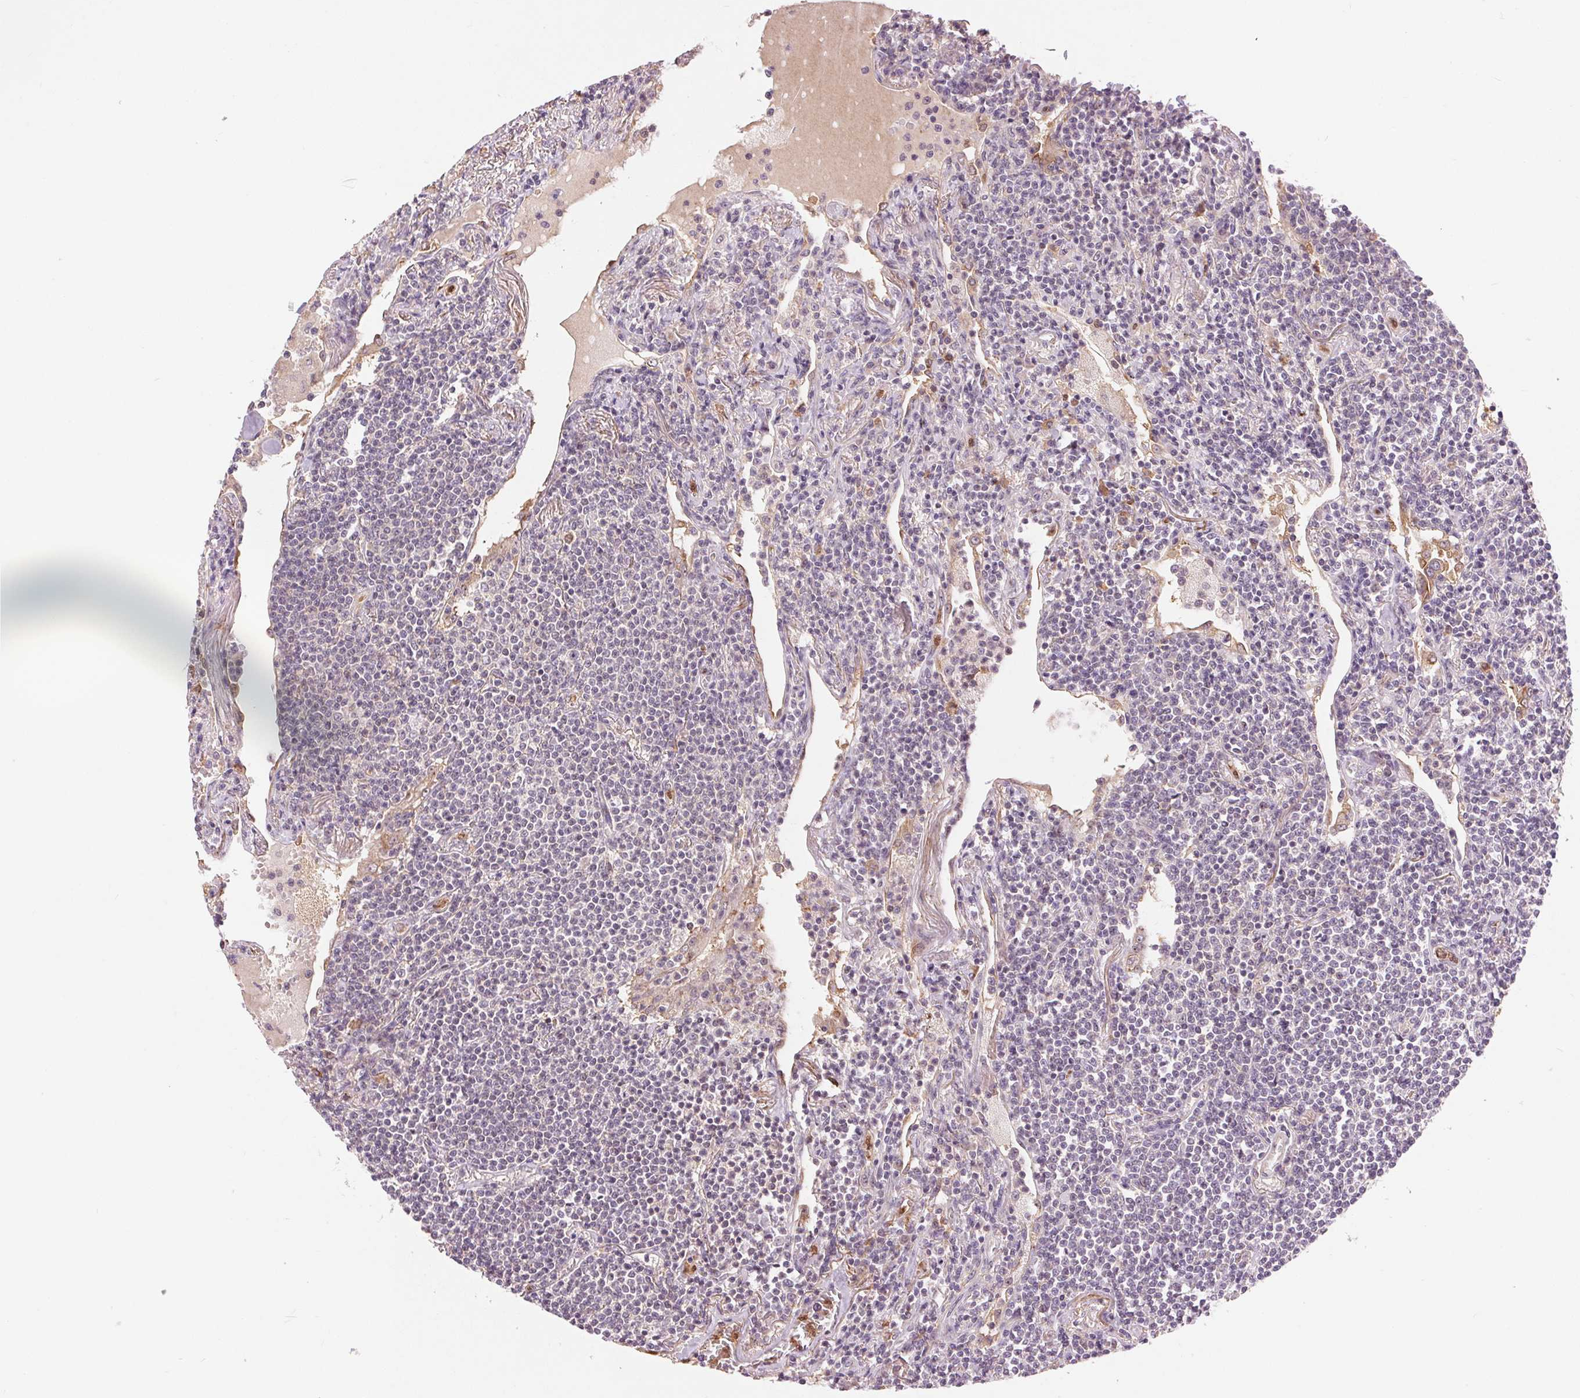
{"staining": {"intensity": "negative", "quantity": "none", "location": "none"}, "tissue": "lymphoma", "cell_type": "Tumor cells", "image_type": "cancer", "snomed": [{"axis": "morphology", "description": "Malignant lymphoma, non-Hodgkin's type, Low grade"}, {"axis": "topography", "description": "Lung"}], "caption": "There is no significant staining in tumor cells of low-grade malignant lymphoma, non-Hodgkin's type.", "gene": "RANBP3L", "patient": {"sex": "female", "age": 71}}